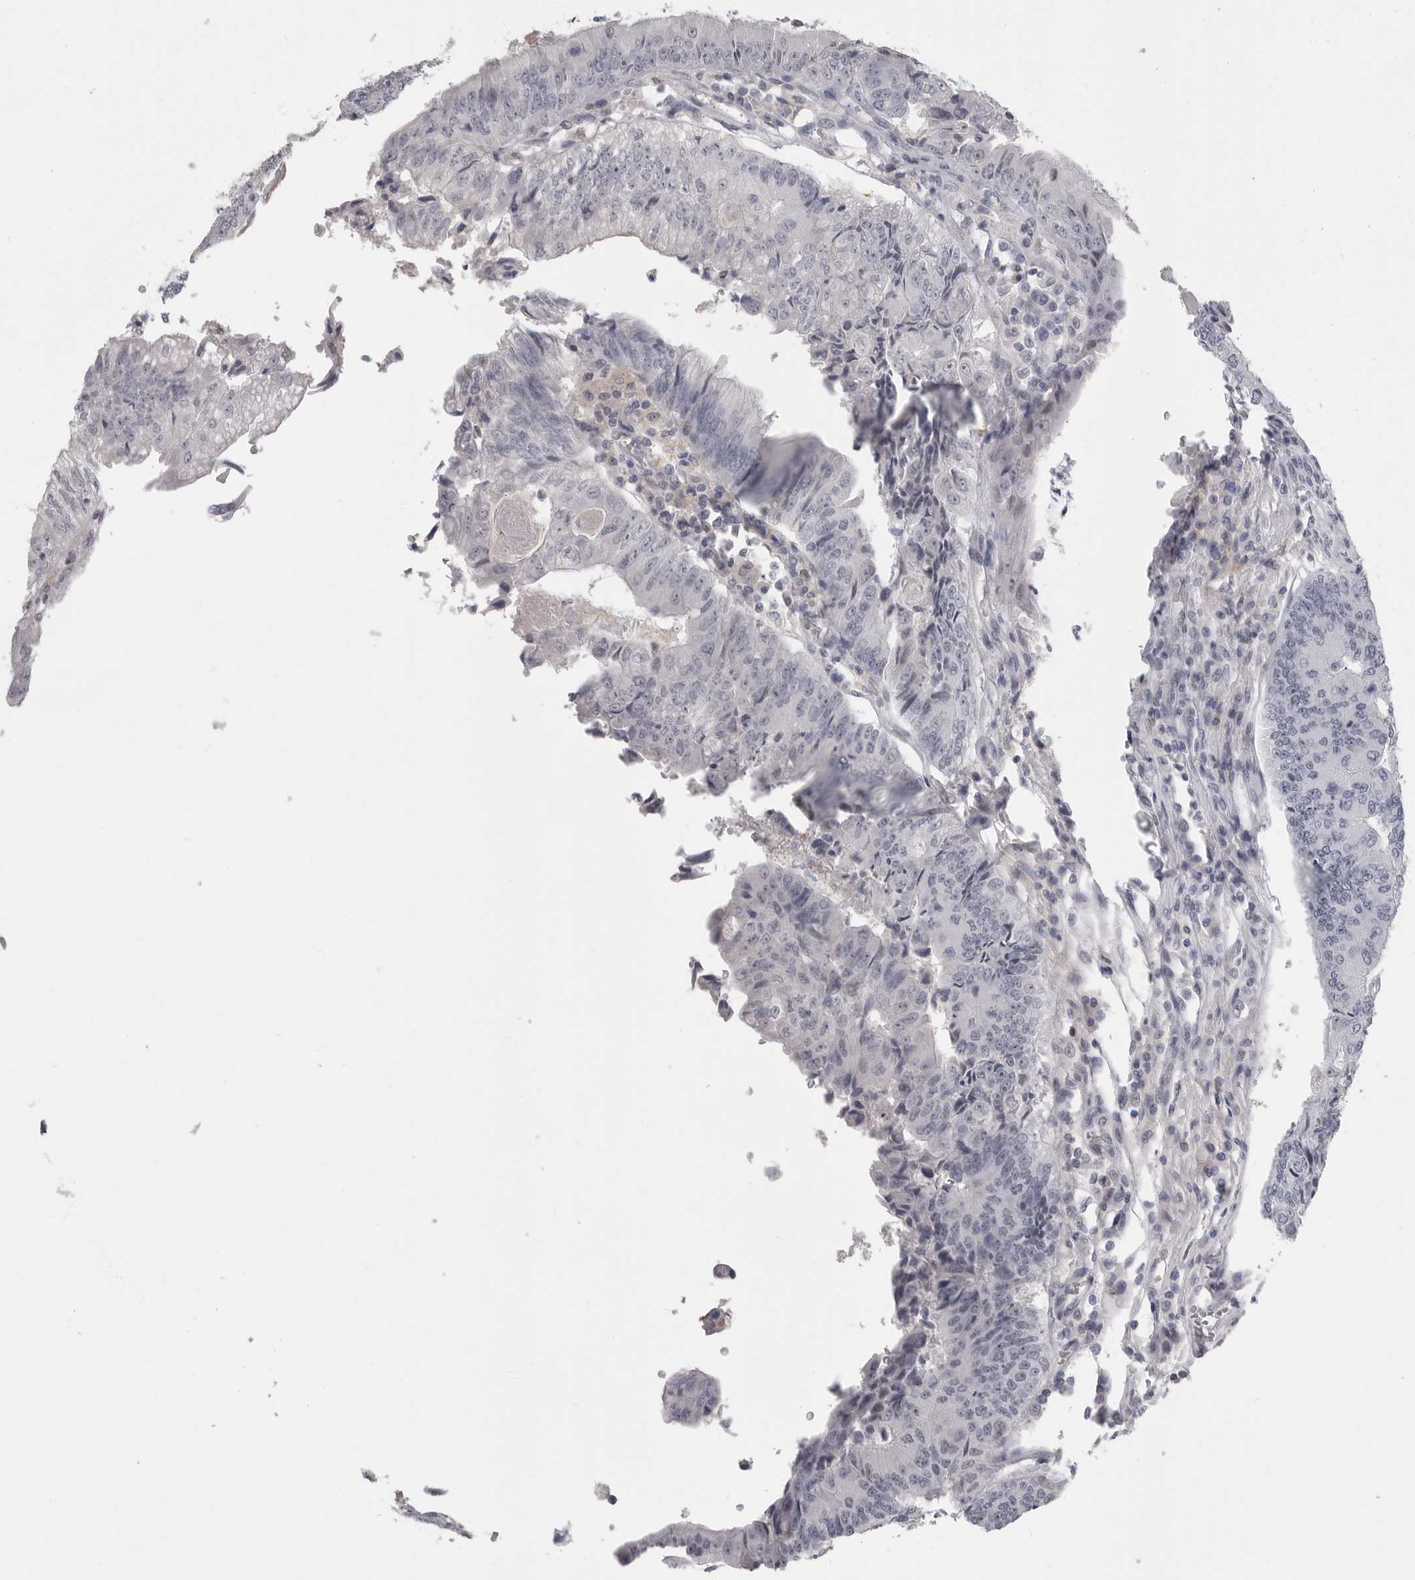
{"staining": {"intensity": "negative", "quantity": "none", "location": "none"}, "tissue": "colorectal cancer", "cell_type": "Tumor cells", "image_type": "cancer", "snomed": [{"axis": "morphology", "description": "Adenocarcinoma, NOS"}, {"axis": "topography", "description": "Colon"}], "caption": "DAB immunohistochemical staining of human colorectal cancer (adenocarcinoma) displays no significant positivity in tumor cells.", "gene": "PLEKHF1", "patient": {"sex": "female", "age": 67}}